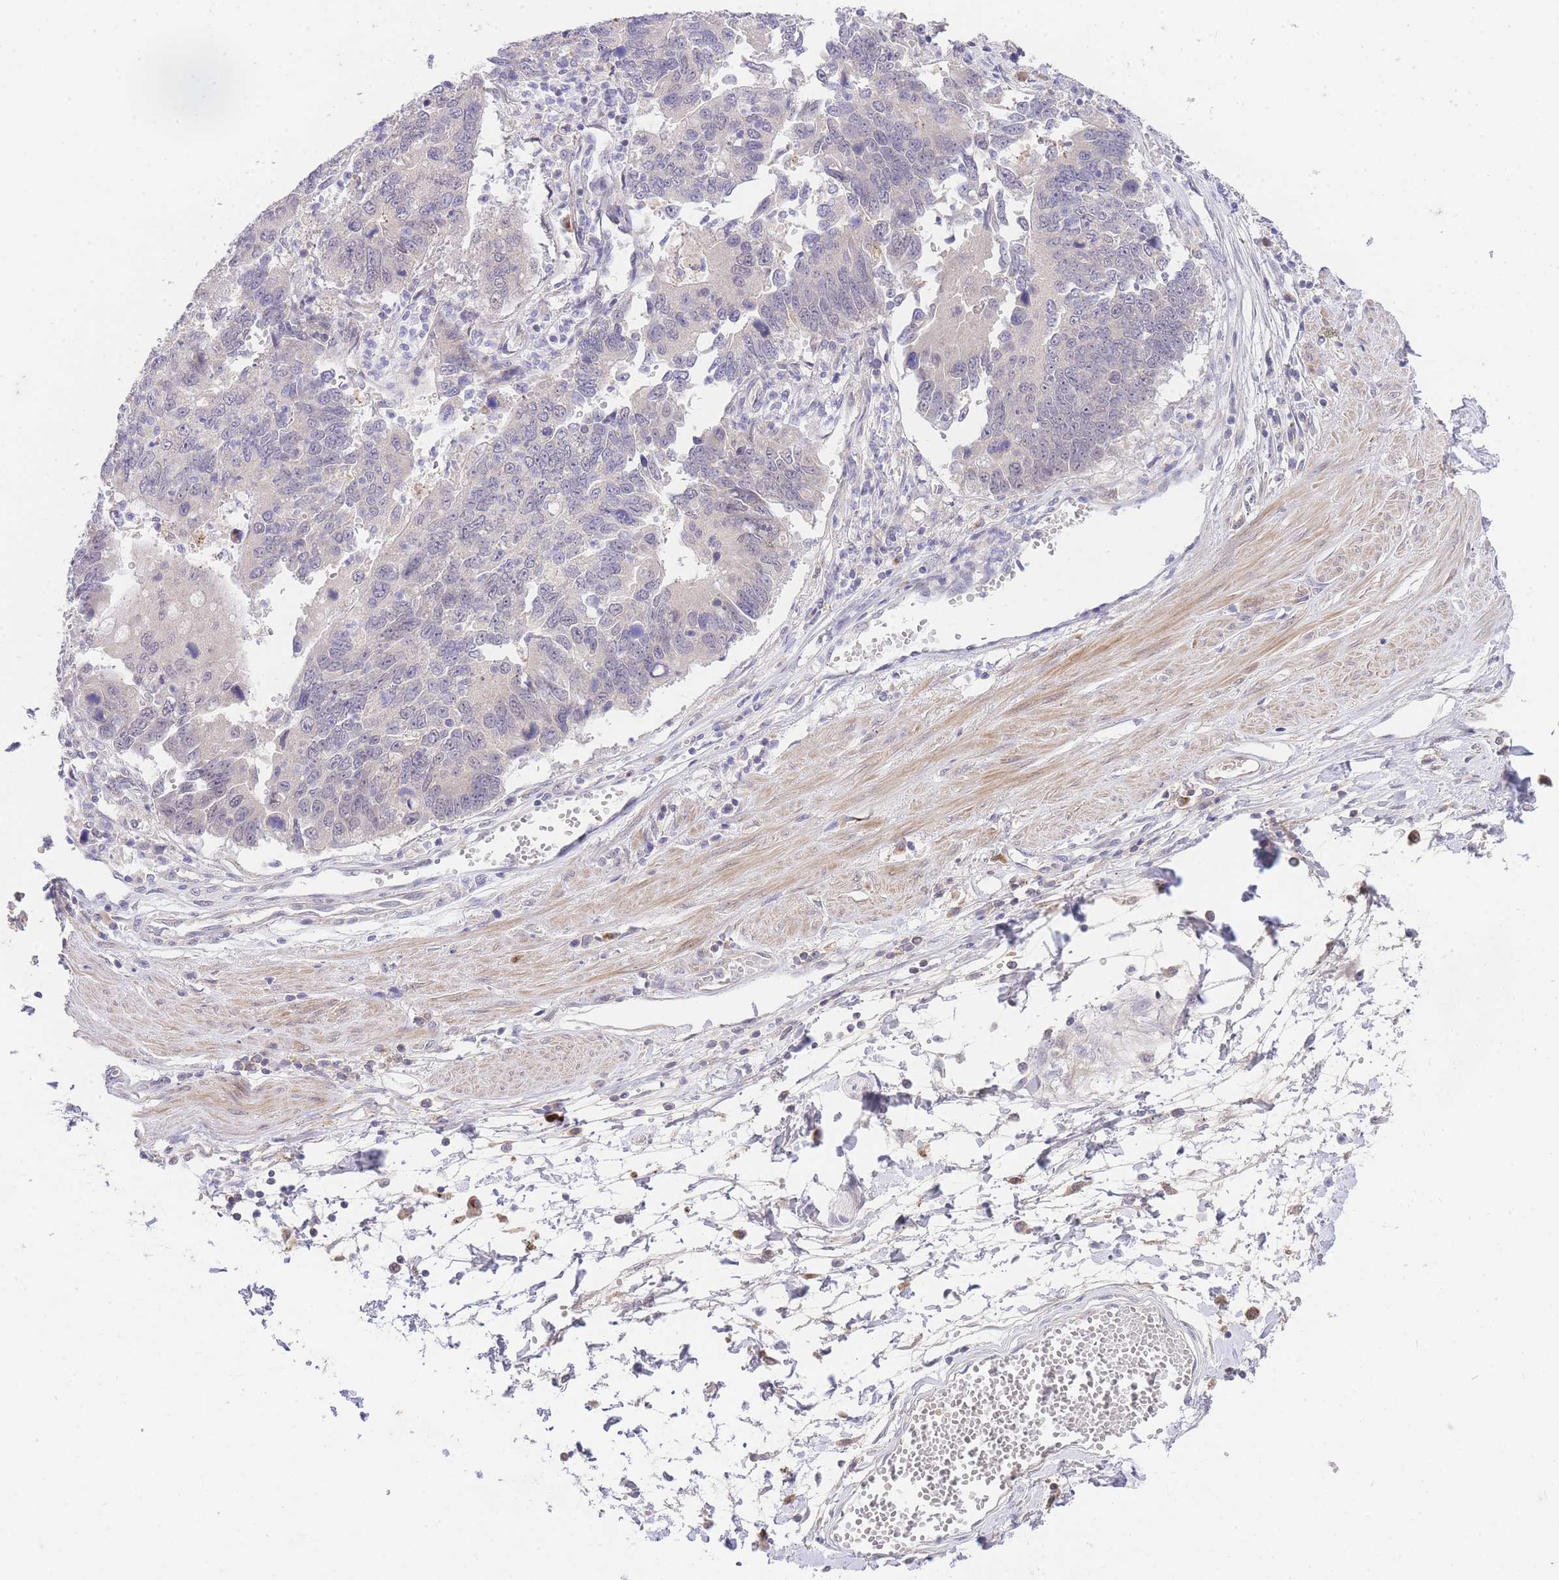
{"staining": {"intensity": "negative", "quantity": "none", "location": "none"}, "tissue": "stomach cancer", "cell_type": "Tumor cells", "image_type": "cancer", "snomed": [{"axis": "morphology", "description": "Adenocarcinoma, NOS"}, {"axis": "topography", "description": "Stomach"}], "caption": "Tumor cells show no significant protein positivity in stomach adenocarcinoma.", "gene": "SLC25A33", "patient": {"sex": "male", "age": 59}}